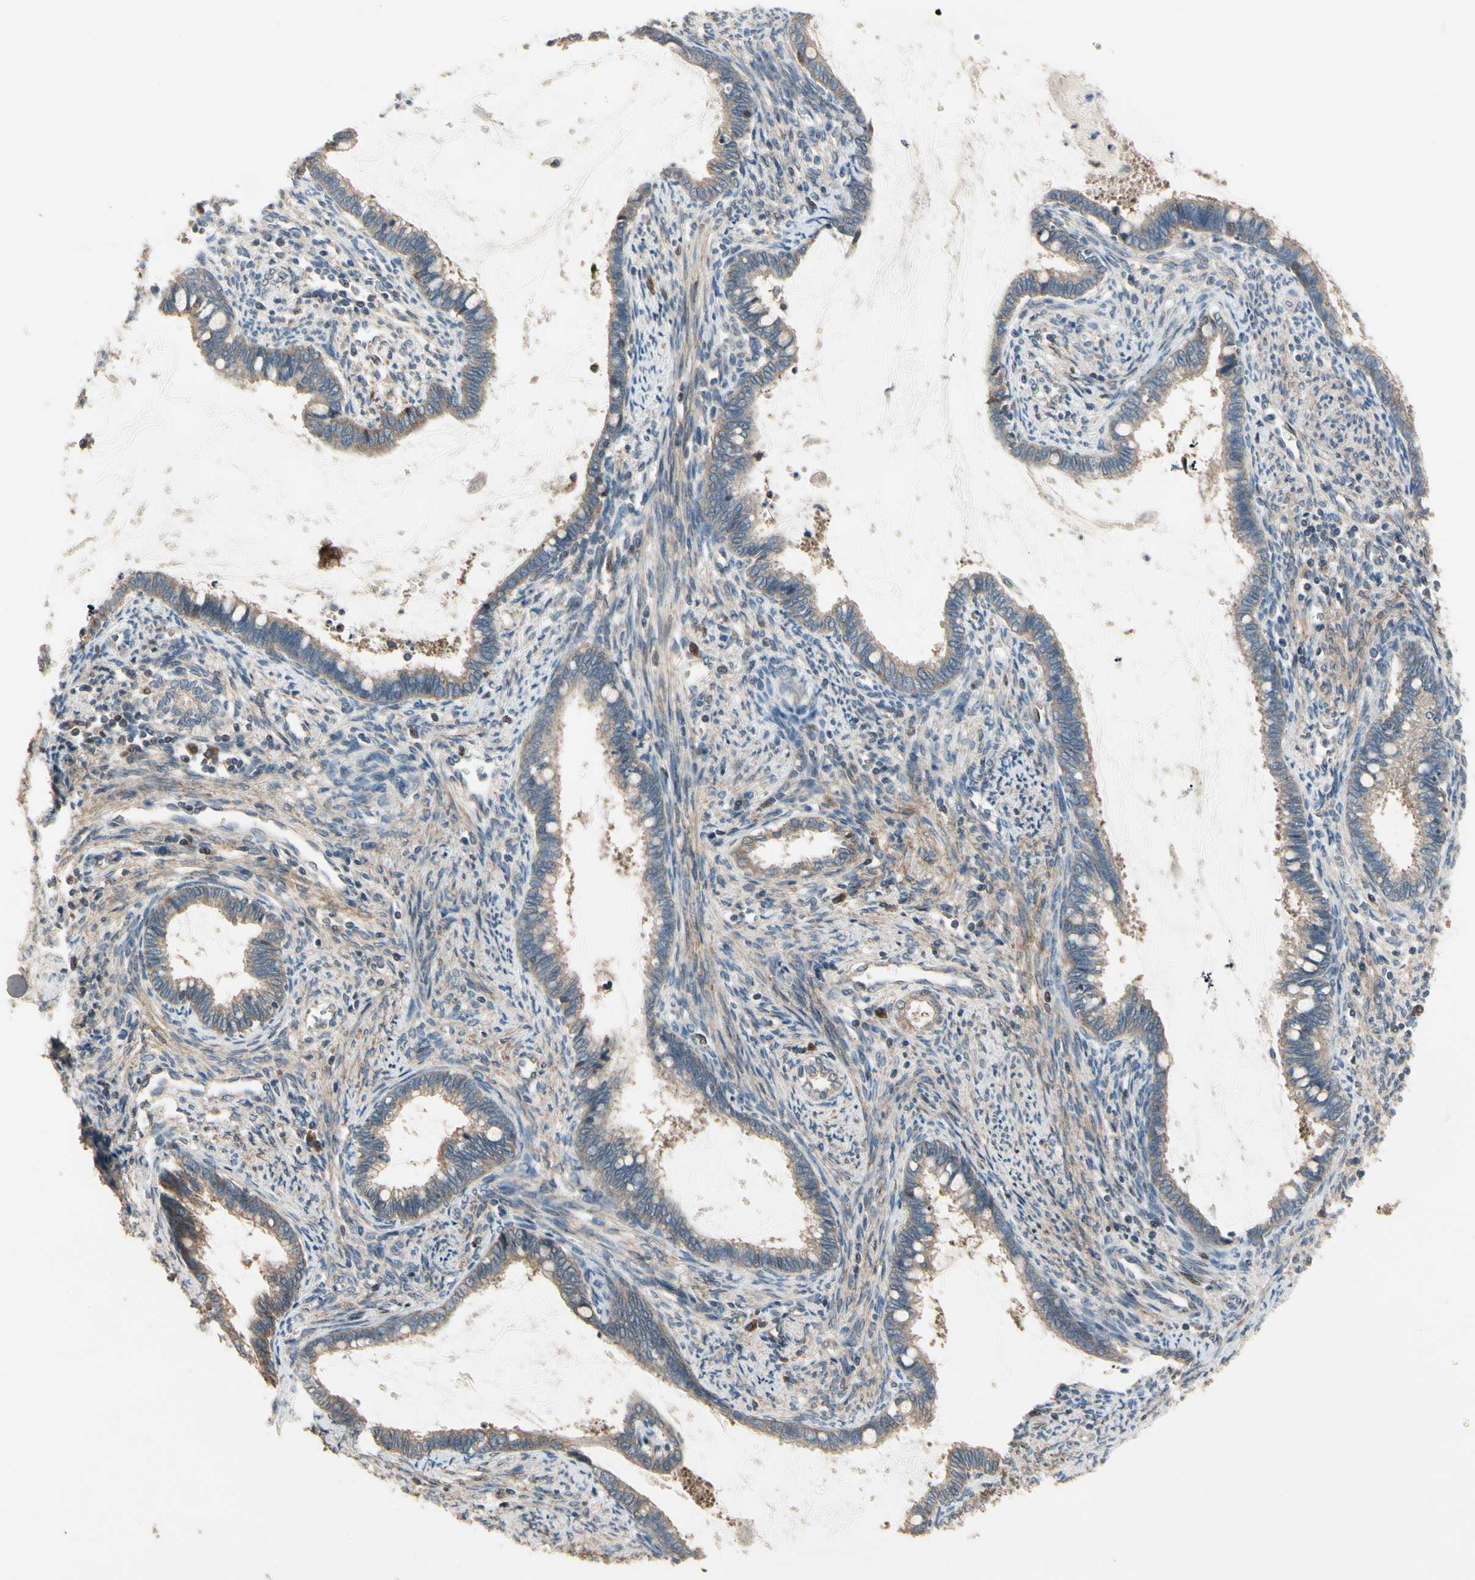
{"staining": {"intensity": "weak", "quantity": "25%-75%", "location": "cytoplasmic/membranous"}, "tissue": "cervical cancer", "cell_type": "Tumor cells", "image_type": "cancer", "snomed": [{"axis": "morphology", "description": "Adenocarcinoma, NOS"}, {"axis": "topography", "description": "Cervix"}], "caption": "Protein analysis of cervical adenocarcinoma tissue demonstrates weak cytoplasmic/membranous expression in approximately 25%-75% of tumor cells.", "gene": "CGREF1", "patient": {"sex": "female", "age": 44}}